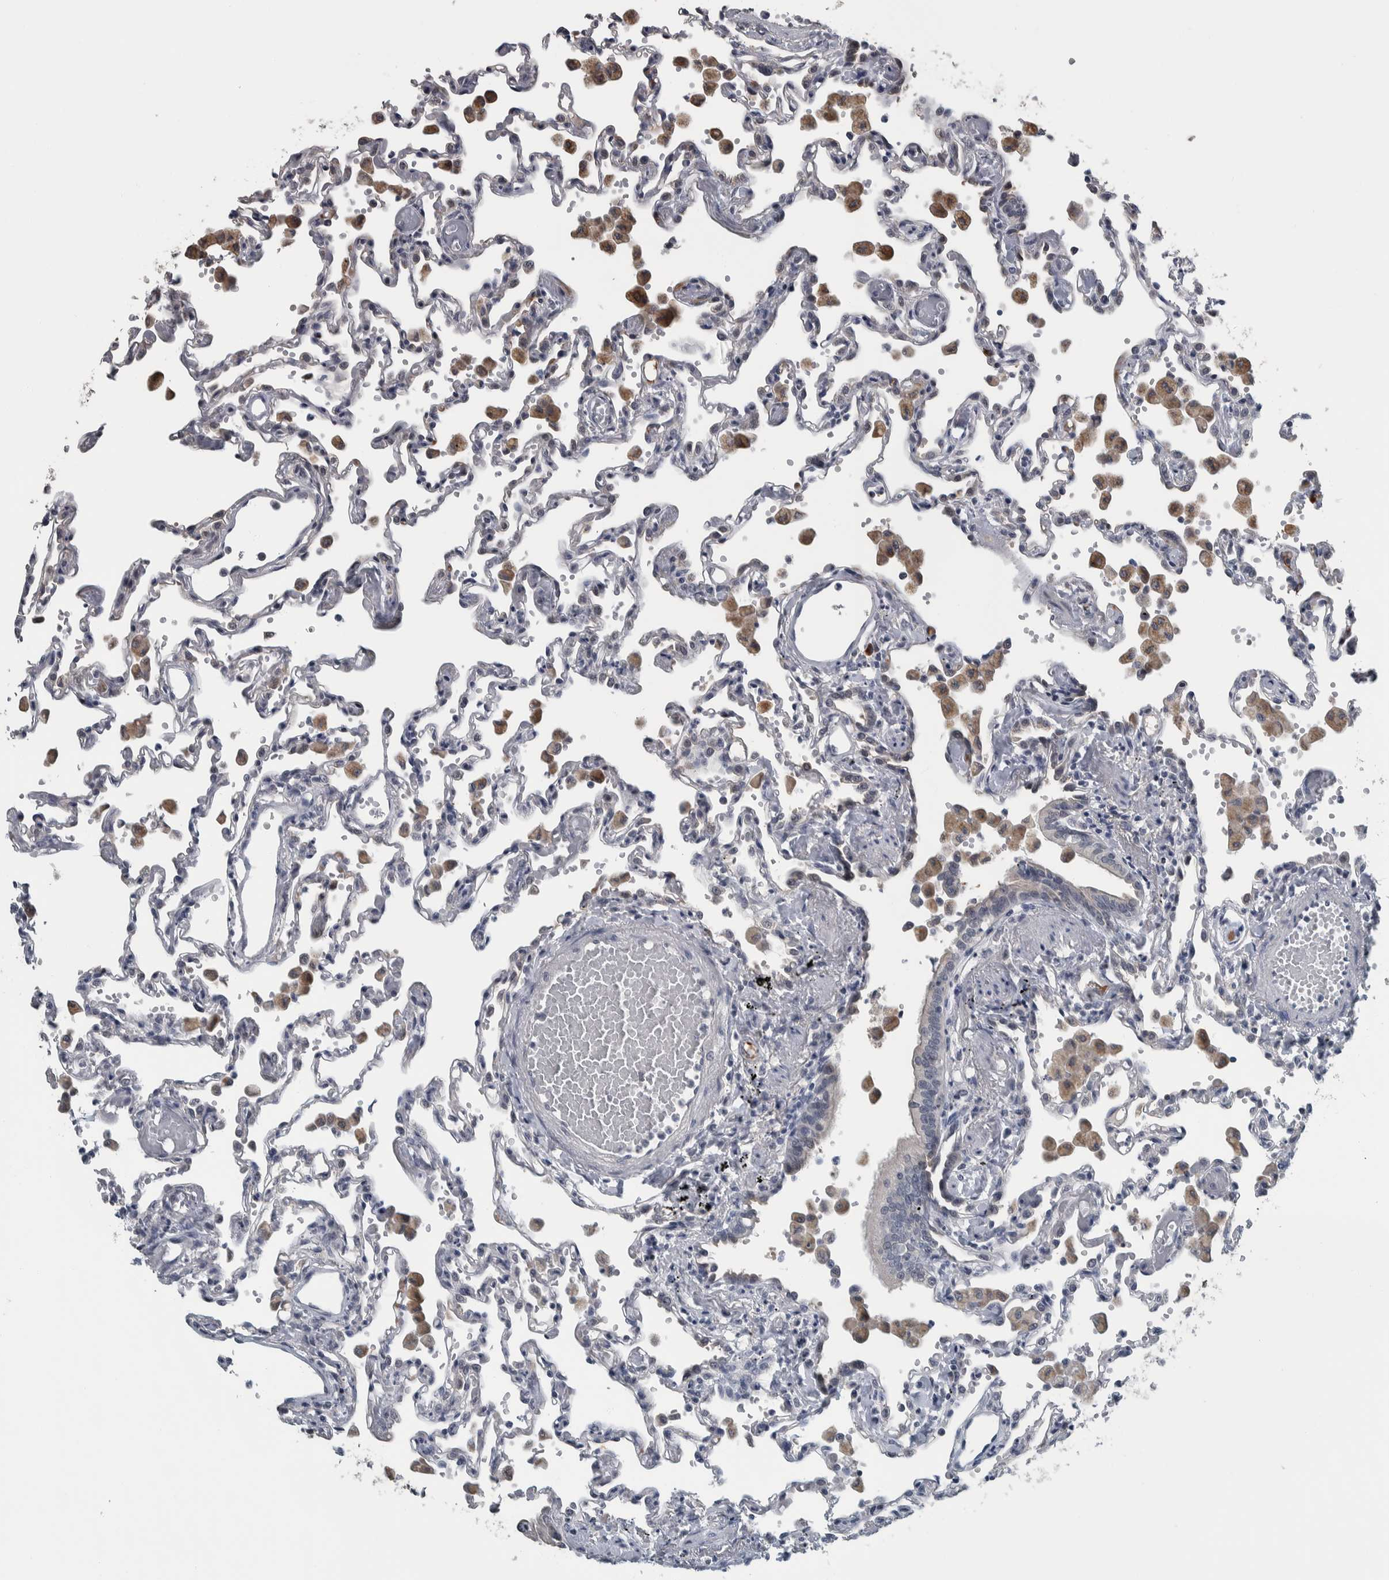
{"staining": {"intensity": "negative", "quantity": "none", "location": "none"}, "tissue": "lung", "cell_type": "Alveolar cells", "image_type": "normal", "snomed": [{"axis": "morphology", "description": "Normal tissue, NOS"}, {"axis": "topography", "description": "Bronchus"}, {"axis": "topography", "description": "Lung"}], "caption": "This is a image of immunohistochemistry (IHC) staining of benign lung, which shows no expression in alveolar cells. Nuclei are stained in blue.", "gene": "CAVIN4", "patient": {"sex": "female", "age": 49}}